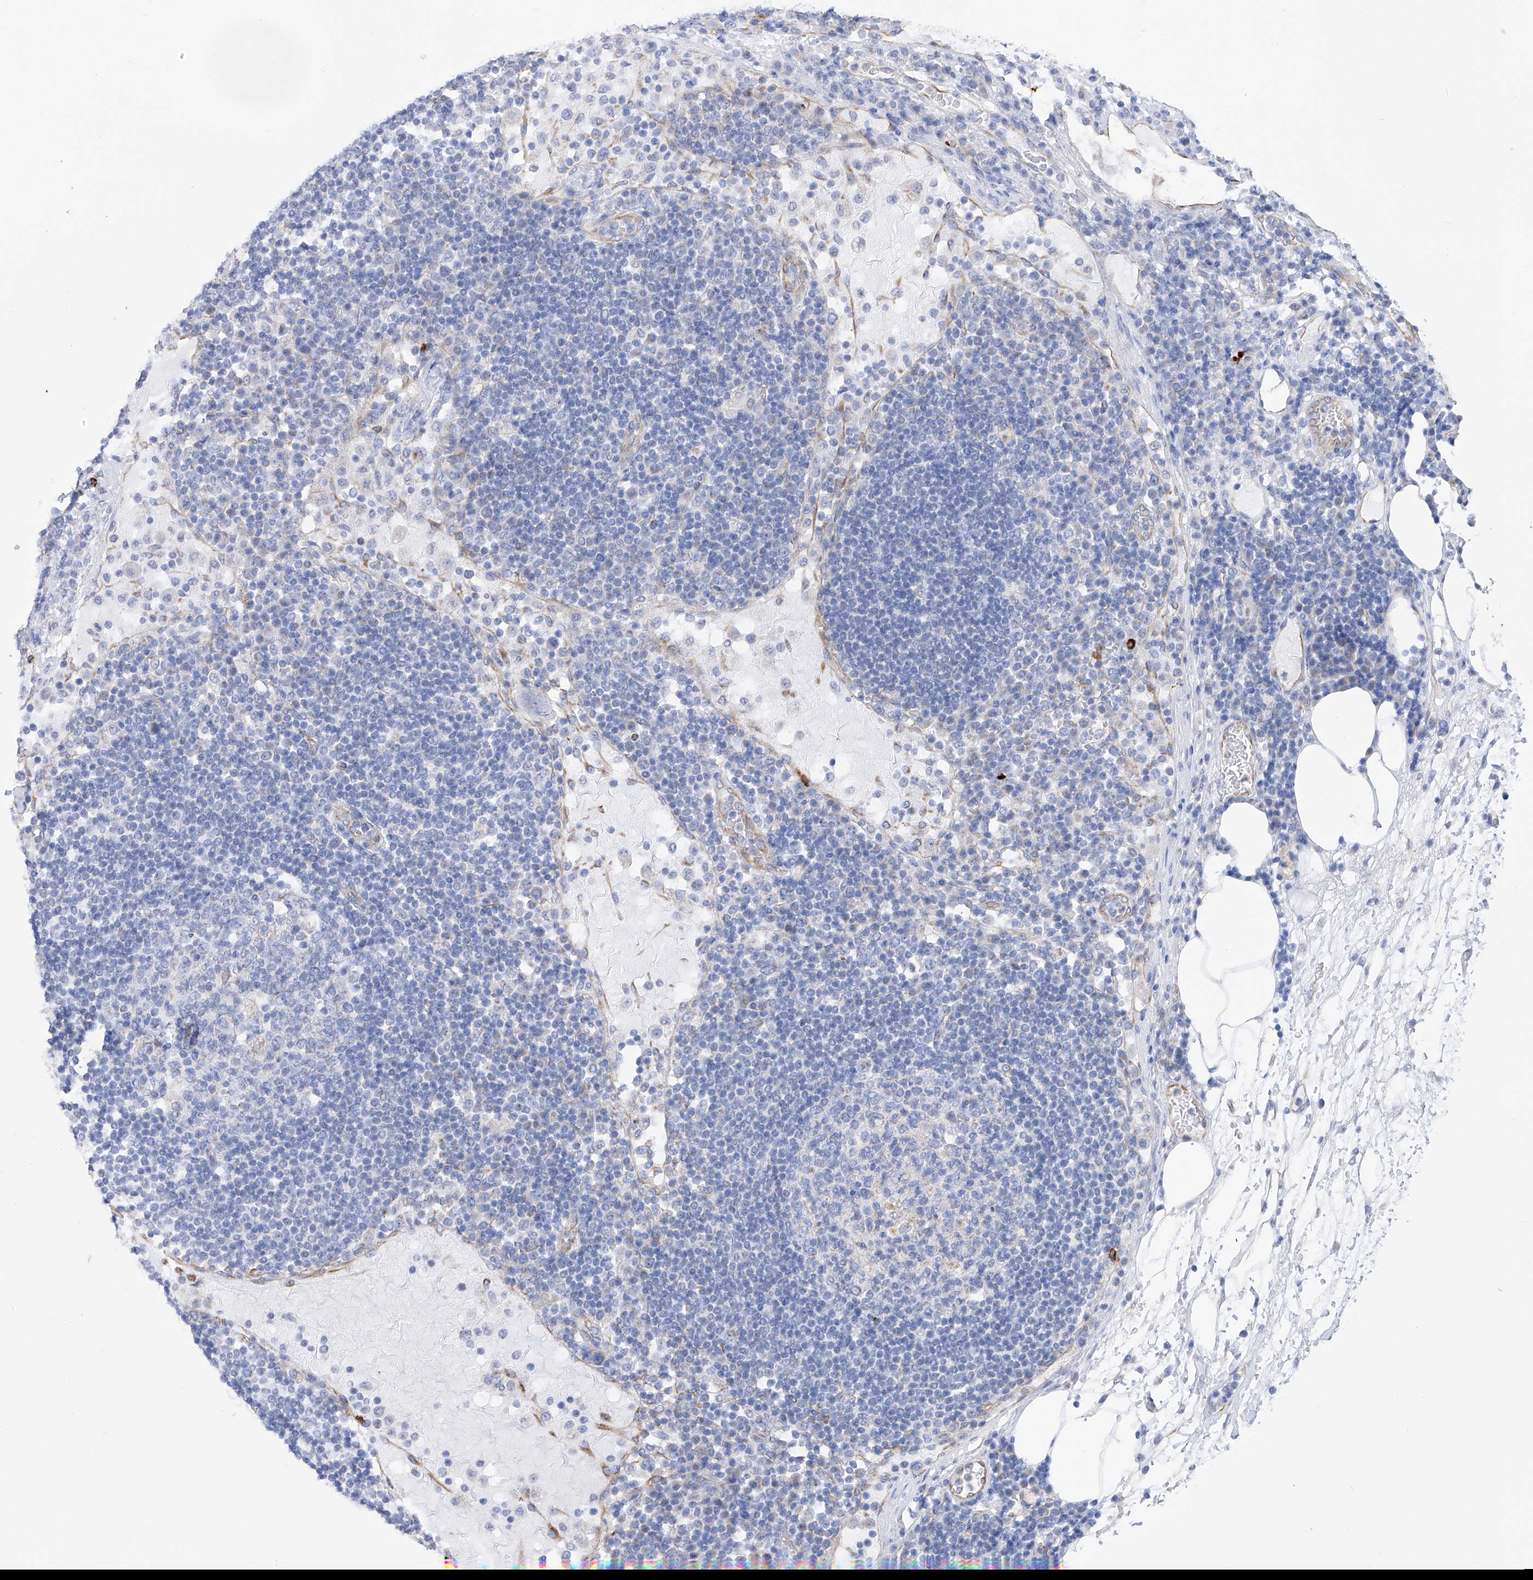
{"staining": {"intensity": "negative", "quantity": "none", "location": "none"}, "tissue": "lymph node", "cell_type": "Germinal center cells", "image_type": "normal", "snomed": [{"axis": "morphology", "description": "Normal tissue, NOS"}, {"axis": "topography", "description": "Lymph node"}], "caption": "This is a photomicrograph of immunohistochemistry (IHC) staining of unremarkable lymph node, which shows no positivity in germinal center cells.", "gene": "FLG", "patient": {"sex": "female", "age": 53}}